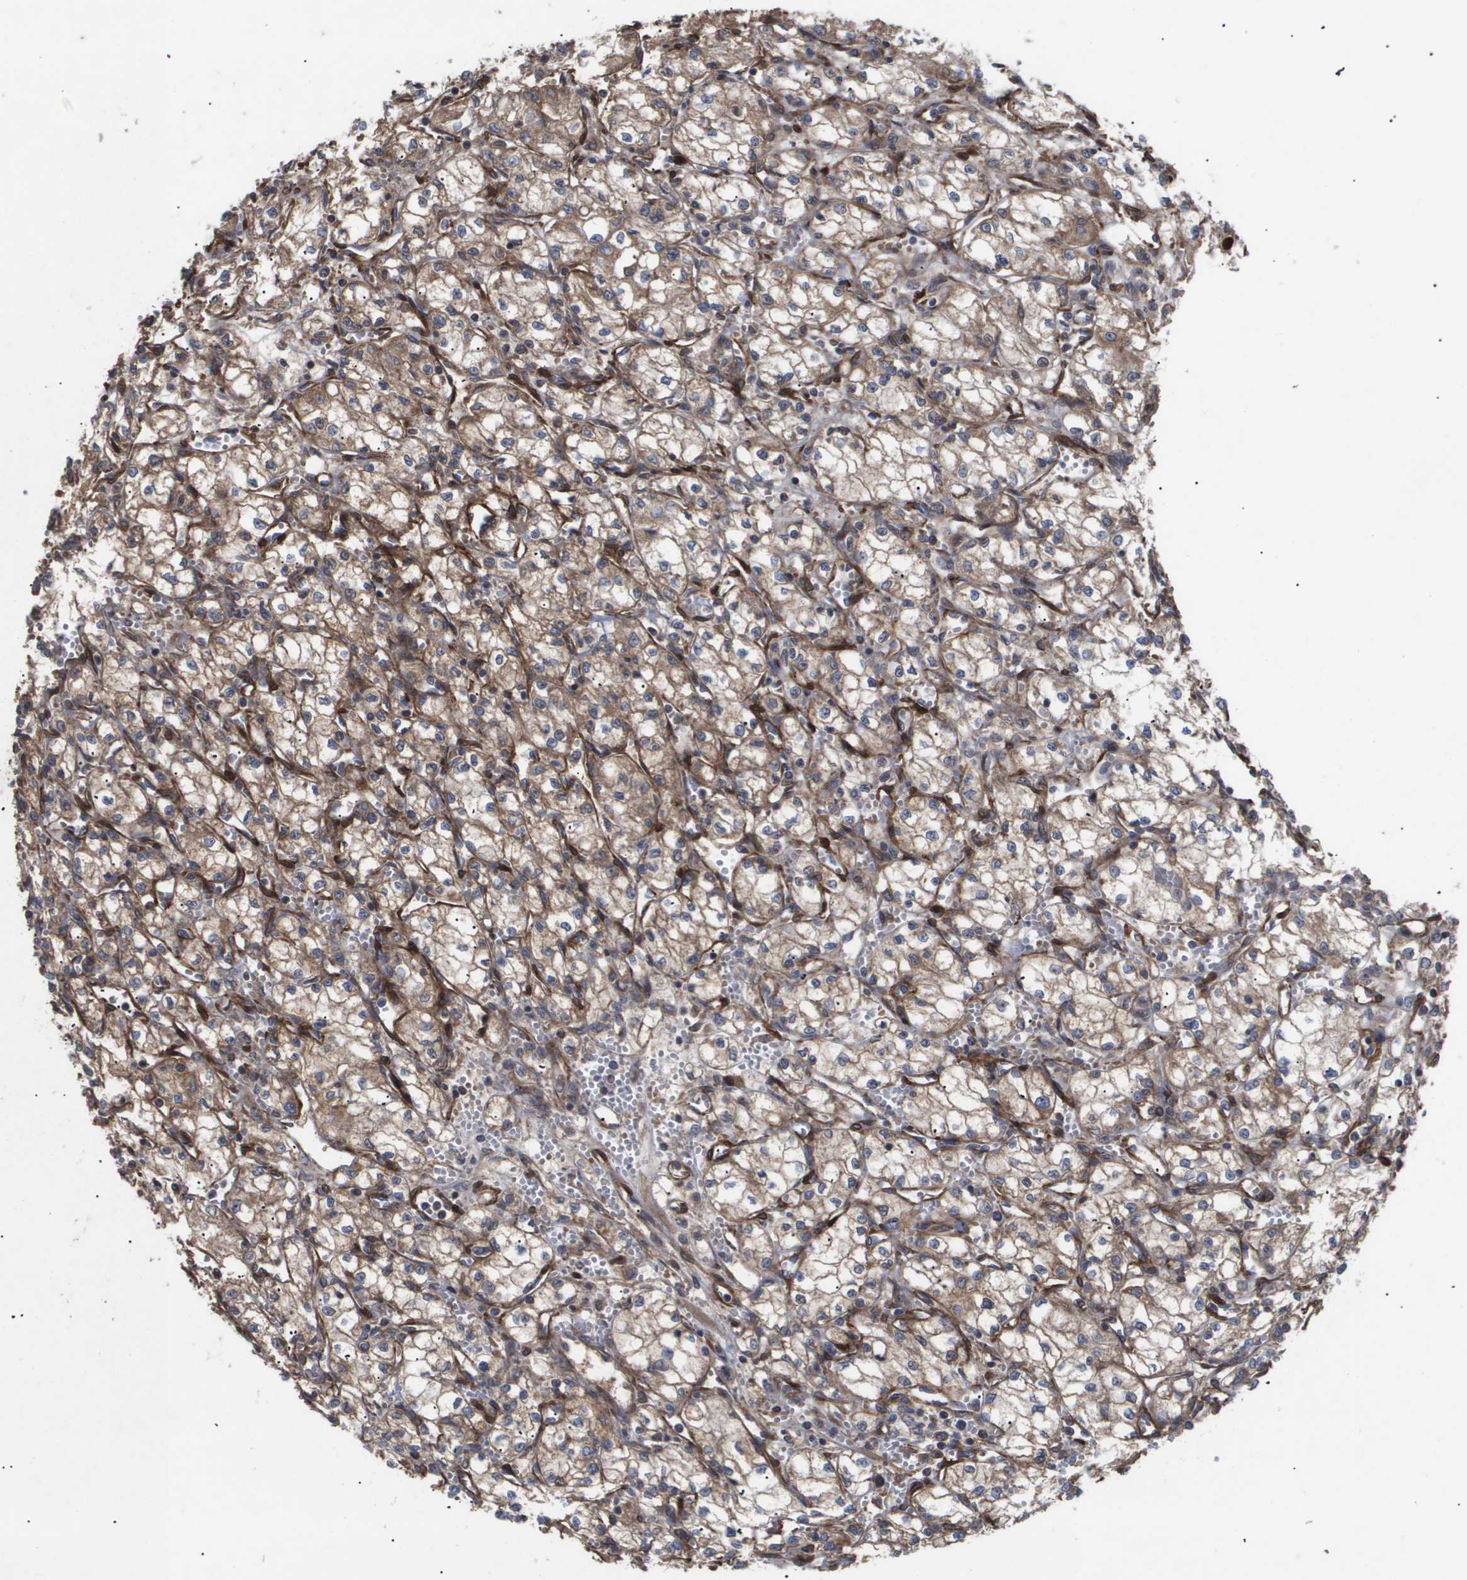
{"staining": {"intensity": "moderate", "quantity": ">75%", "location": "cytoplasmic/membranous"}, "tissue": "renal cancer", "cell_type": "Tumor cells", "image_type": "cancer", "snomed": [{"axis": "morphology", "description": "Normal tissue, NOS"}, {"axis": "morphology", "description": "Adenocarcinoma, NOS"}, {"axis": "topography", "description": "Kidney"}], "caption": "Immunohistochemistry (IHC) of renal cancer (adenocarcinoma) reveals medium levels of moderate cytoplasmic/membranous expression in approximately >75% of tumor cells. Immunohistochemistry (IHC) stains the protein in brown and the nuclei are stained blue.", "gene": "TNS1", "patient": {"sex": "male", "age": 59}}